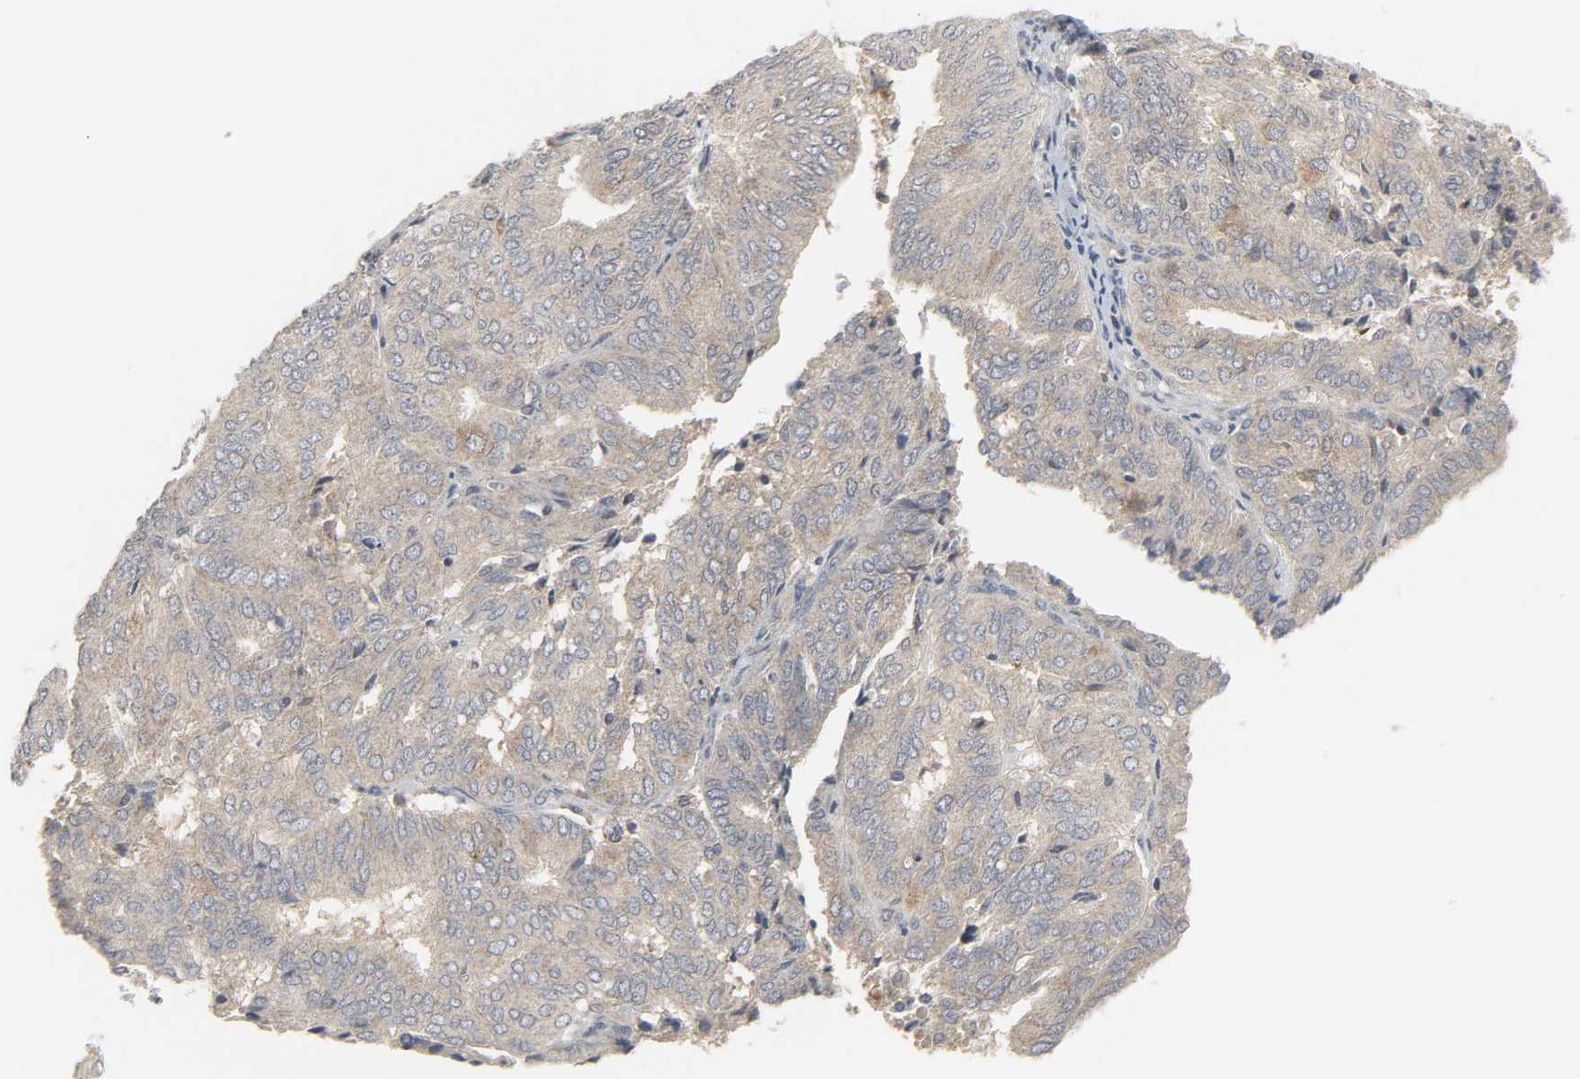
{"staining": {"intensity": "moderate", "quantity": ">75%", "location": "cytoplasmic/membranous"}, "tissue": "endometrial cancer", "cell_type": "Tumor cells", "image_type": "cancer", "snomed": [{"axis": "morphology", "description": "Adenocarcinoma, NOS"}, {"axis": "topography", "description": "Uterus"}], "caption": "Protein analysis of adenocarcinoma (endometrial) tissue displays moderate cytoplasmic/membranous expression in about >75% of tumor cells.", "gene": "CLIP1", "patient": {"sex": "female", "age": 60}}